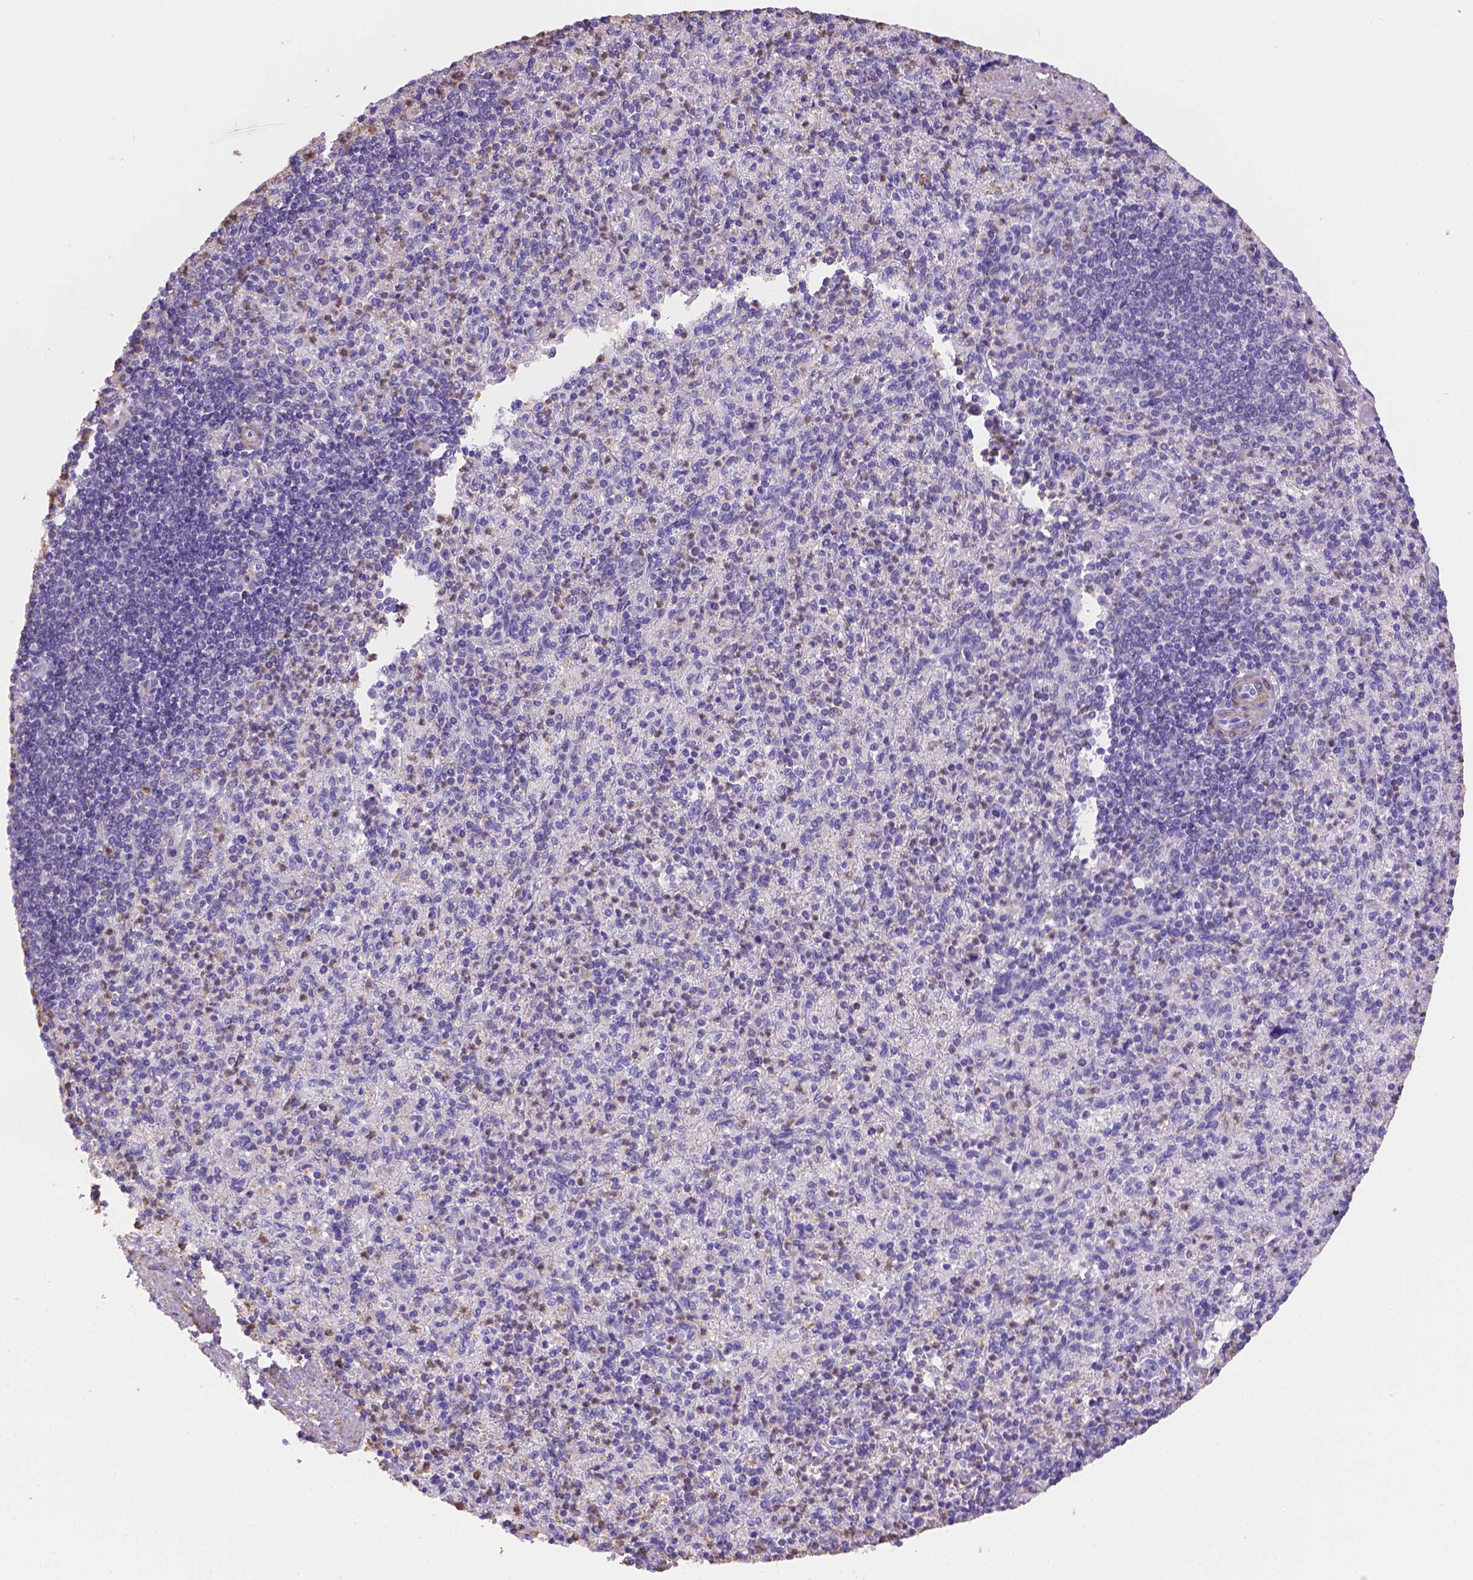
{"staining": {"intensity": "weak", "quantity": "<25%", "location": "cytoplasmic/membranous"}, "tissue": "spleen", "cell_type": "Cells in red pulp", "image_type": "normal", "snomed": [{"axis": "morphology", "description": "Normal tissue, NOS"}, {"axis": "topography", "description": "Spleen"}], "caption": "DAB immunohistochemical staining of normal spleen demonstrates no significant expression in cells in red pulp.", "gene": "NXPE2", "patient": {"sex": "female", "age": 74}}